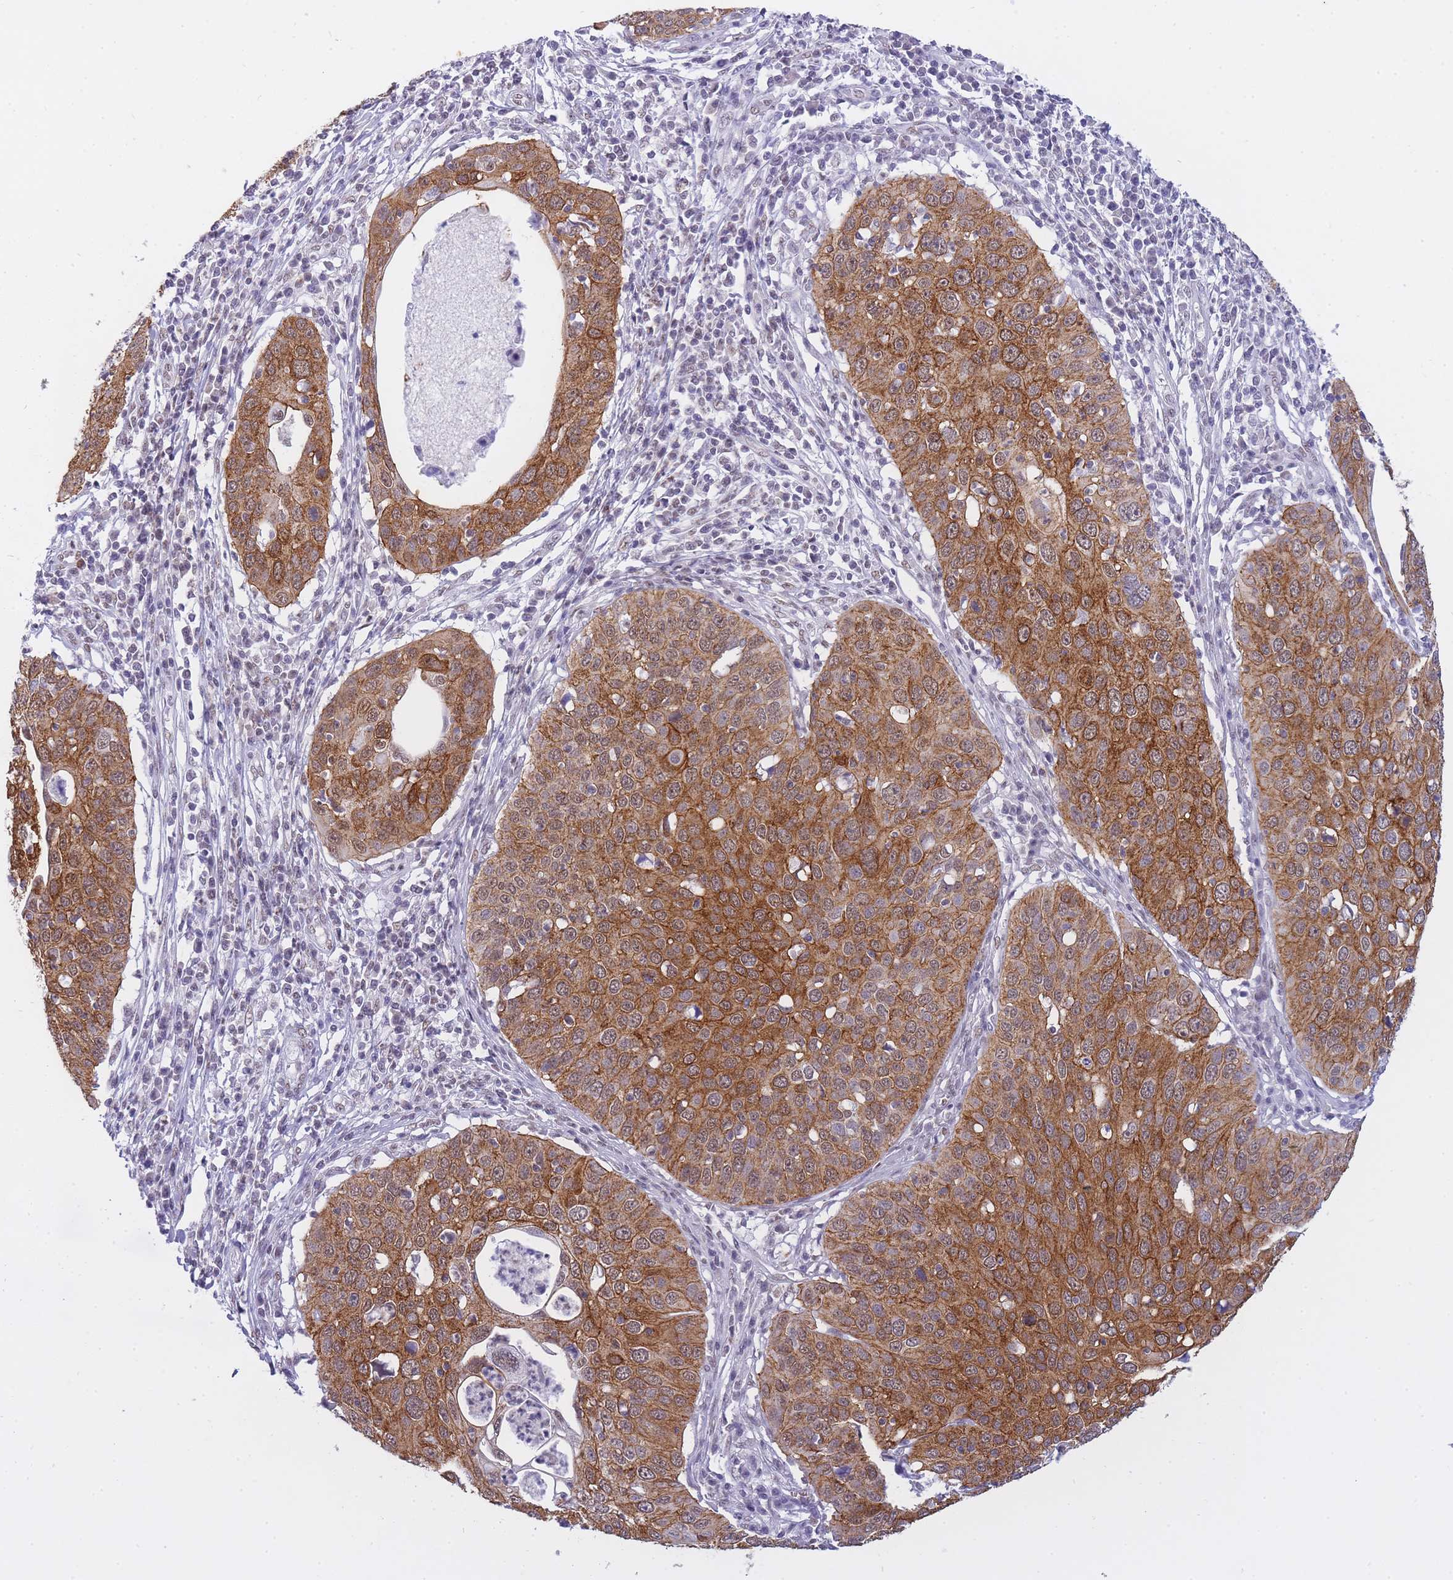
{"staining": {"intensity": "strong", "quantity": ">75%", "location": "cytoplasmic/membranous,nuclear"}, "tissue": "cervical cancer", "cell_type": "Tumor cells", "image_type": "cancer", "snomed": [{"axis": "morphology", "description": "Squamous cell carcinoma, NOS"}, {"axis": "topography", "description": "Cervix"}], "caption": "About >75% of tumor cells in cervical cancer display strong cytoplasmic/membranous and nuclear protein staining as visualized by brown immunohistochemical staining.", "gene": "FRAT2", "patient": {"sex": "female", "age": 36}}